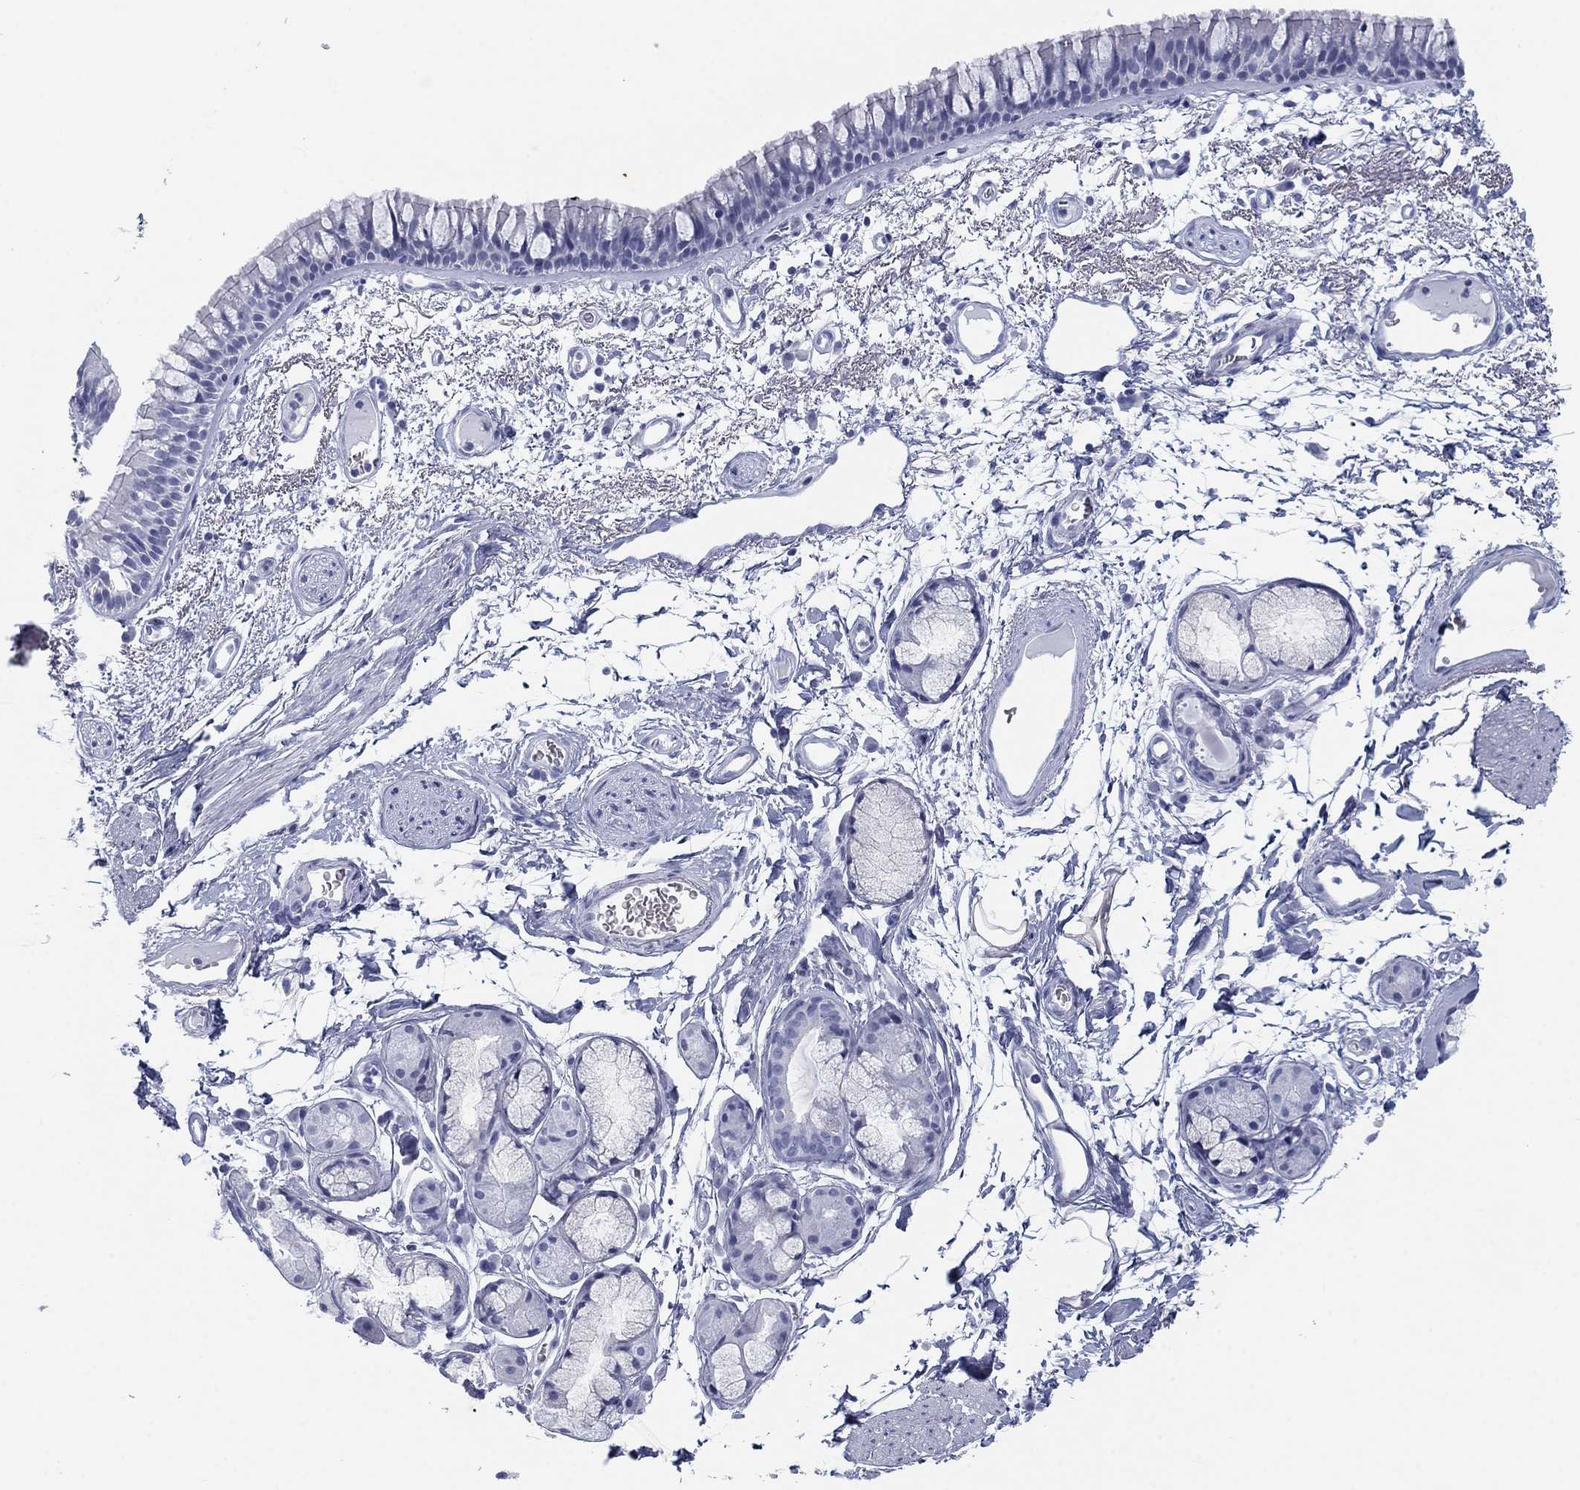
{"staining": {"intensity": "negative", "quantity": "none", "location": "none"}, "tissue": "bronchus", "cell_type": "Respiratory epithelial cells", "image_type": "normal", "snomed": [{"axis": "morphology", "description": "Normal tissue, NOS"}, {"axis": "topography", "description": "Cartilage tissue"}, {"axis": "topography", "description": "Bronchus"}], "caption": "Immunohistochemistry (IHC) histopathology image of unremarkable bronchus: bronchus stained with DAB reveals no significant protein expression in respiratory epithelial cells.", "gene": "CALB1", "patient": {"sex": "male", "age": 66}}